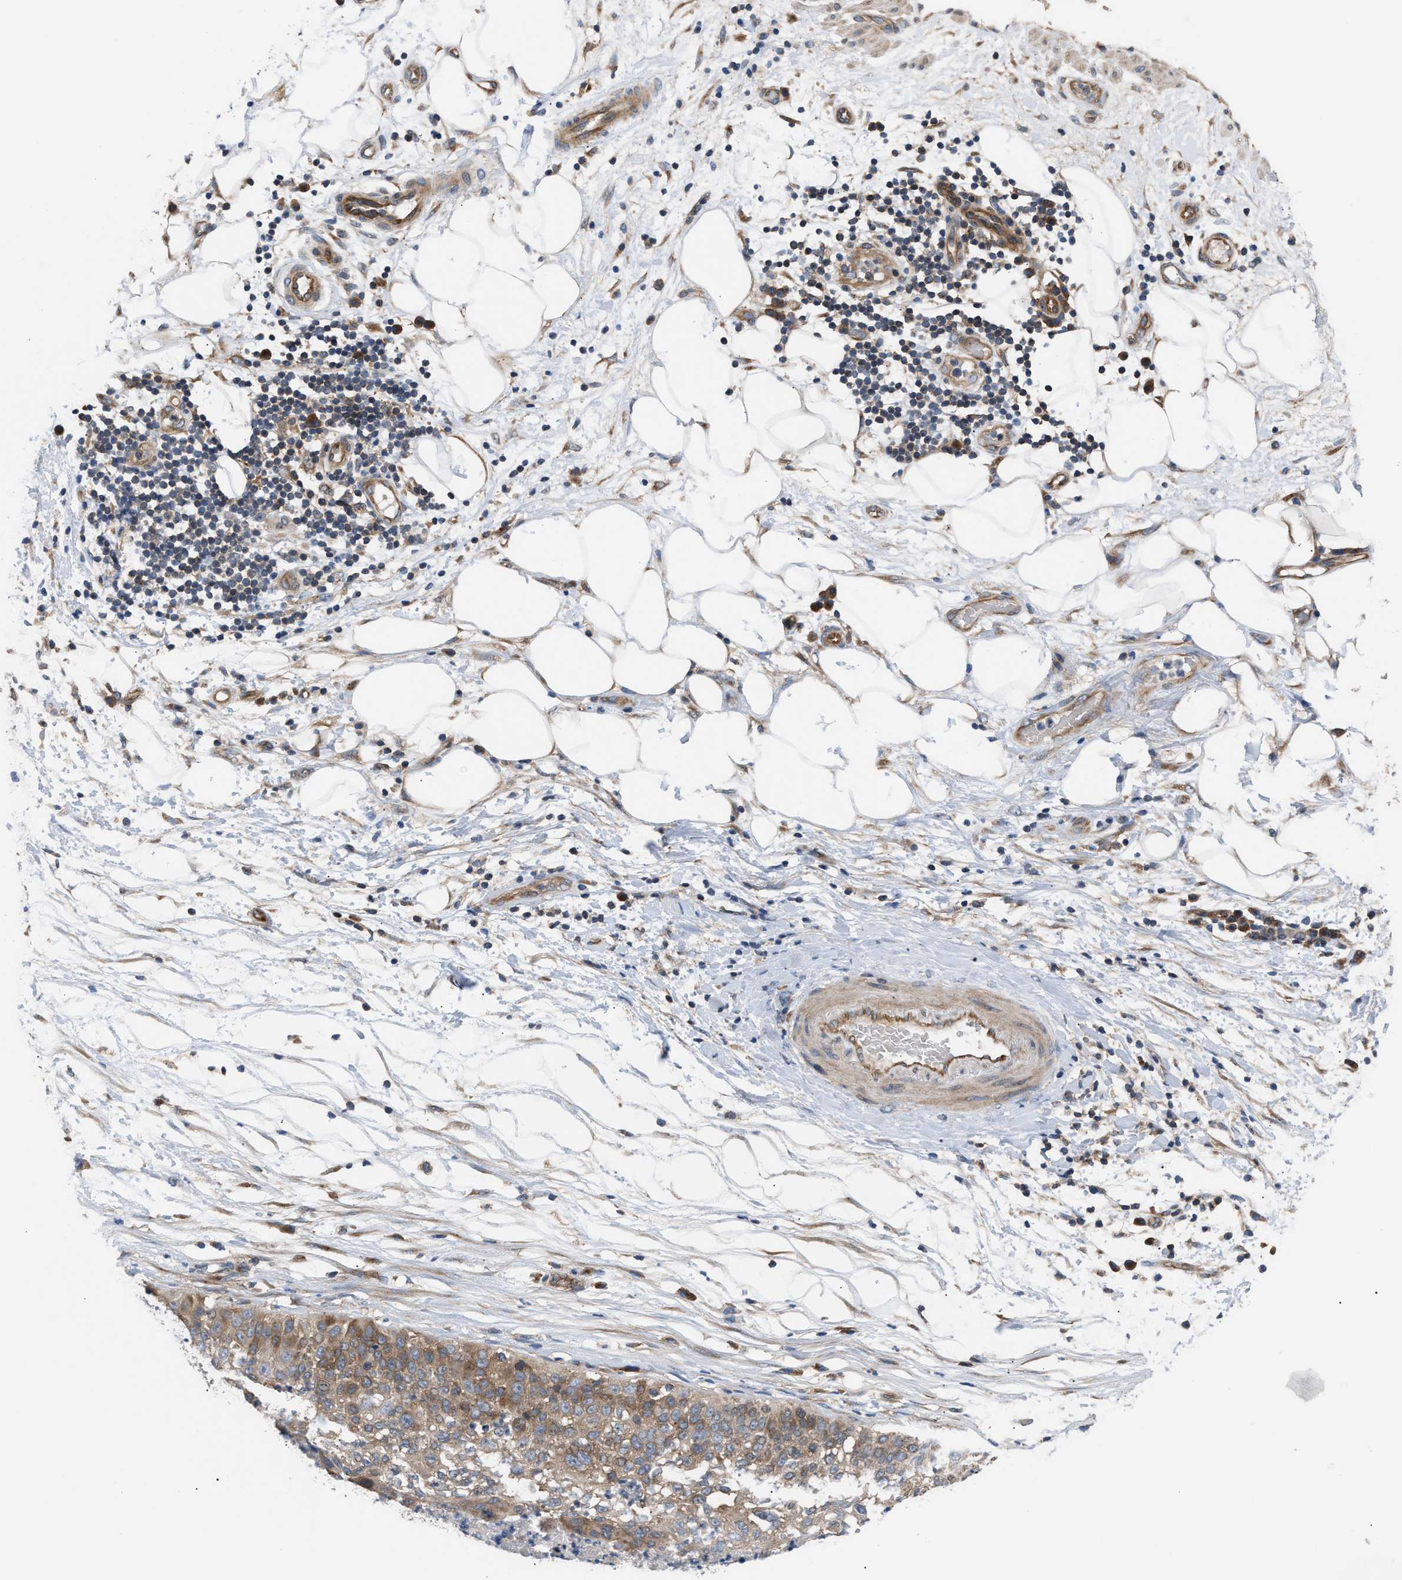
{"staining": {"intensity": "moderate", "quantity": ">75%", "location": "cytoplasmic/membranous"}, "tissue": "lung cancer", "cell_type": "Tumor cells", "image_type": "cancer", "snomed": [{"axis": "morphology", "description": "Inflammation, NOS"}, {"axis": "morphology", "description": "Squamous cell carcinoma, NOS"}, {"axis": "topography", "description": "Lymph node"}, {"axis": "topography", "description": "Soft tissue"}, {"axis": "topography", "description": "Lung"}], "caption": "The histopathology image displays immunohistochemical staining of lung squamous cell carcinoma. There is moderate cytoplasmic/membranous staining is identified in approximately >75% of tumor cells. Nuclei are stained in blue.", "gene": "LAPTM4B", "patient": {"sex": "male", "age": 66}}